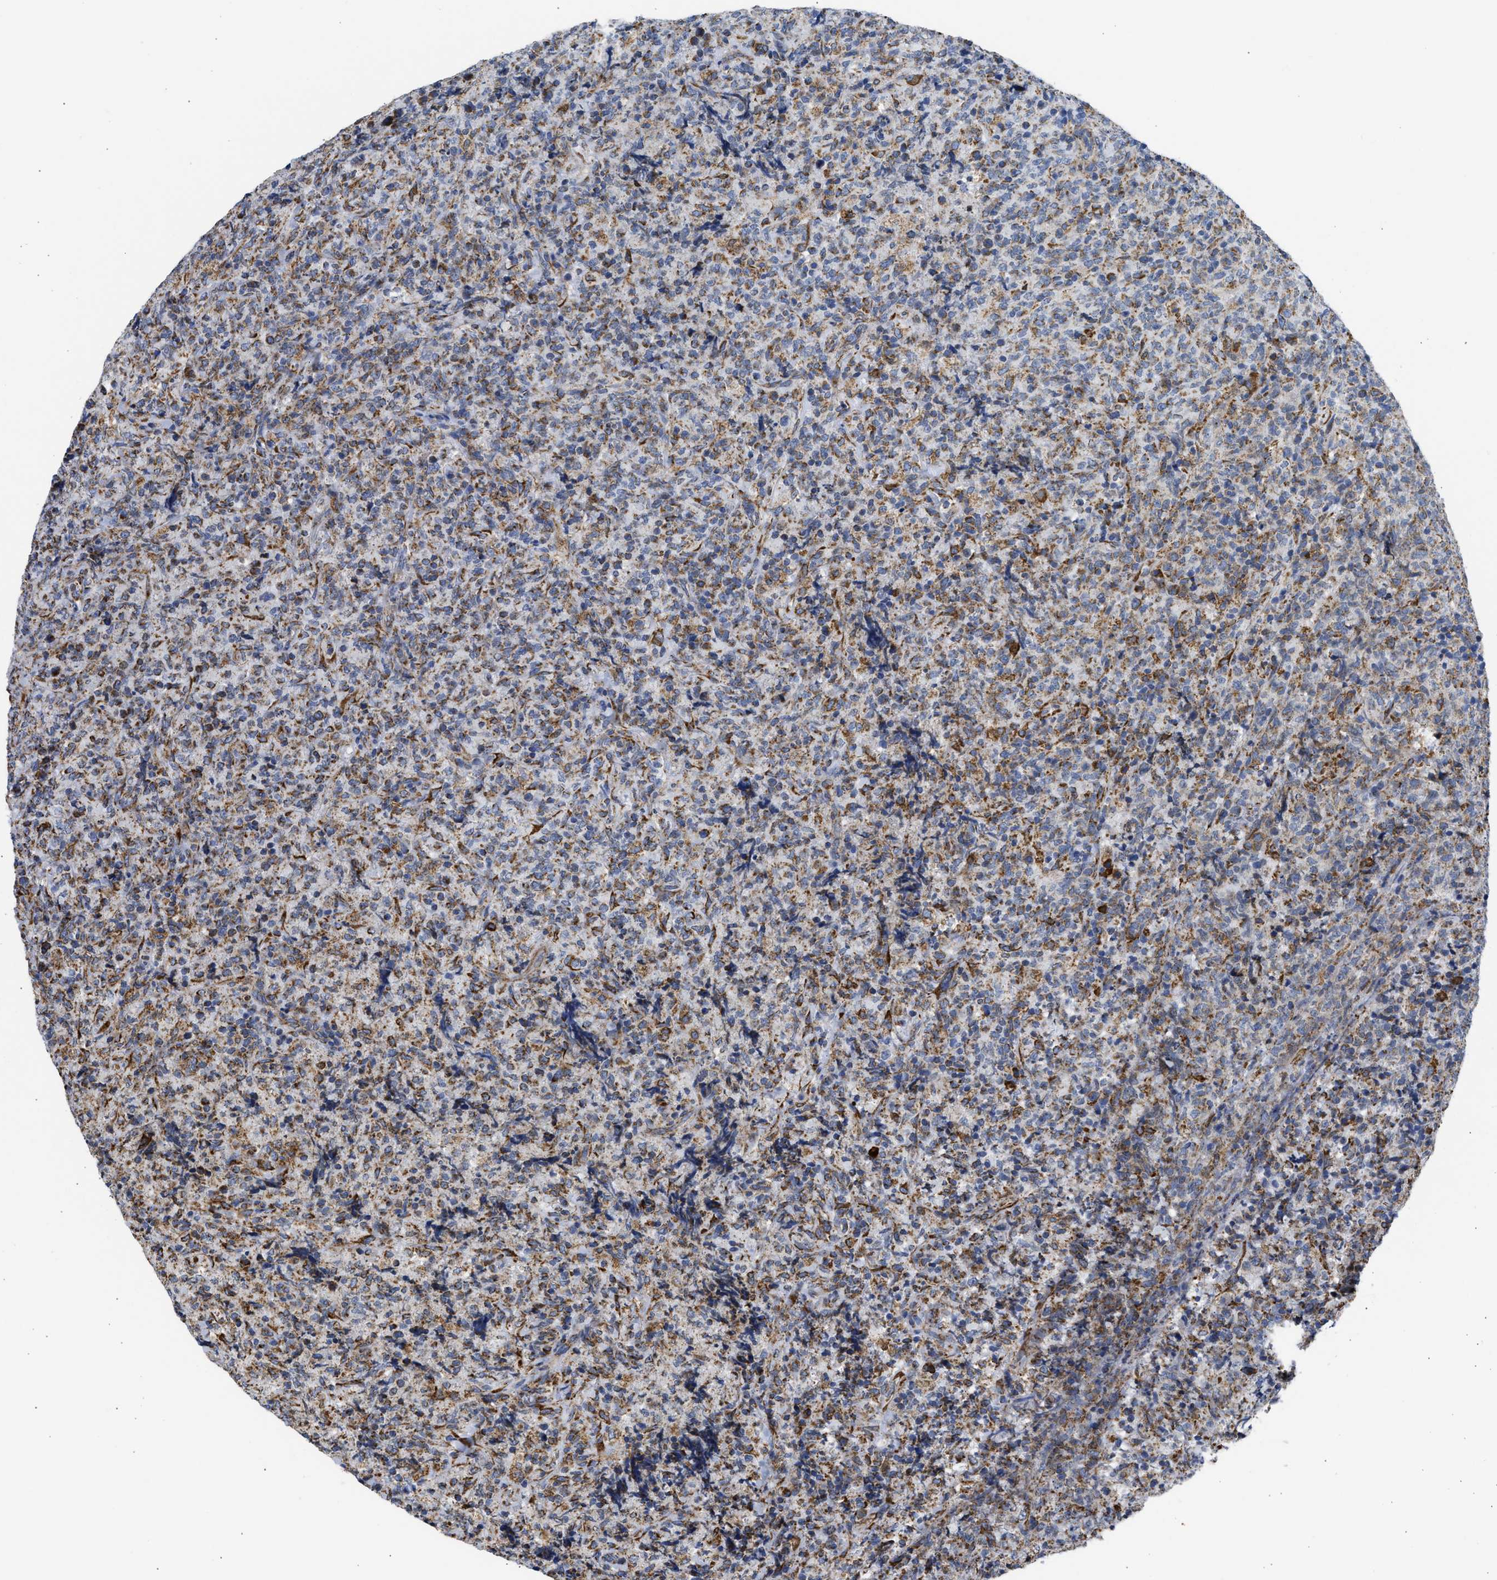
{"staining": {"intensity": "moderate", "quantity": ">75%", "location": "cytoplasmic/membranous"}, "tissue": "lymphoma", "cell_type": "Tumor cells", "image_type": "cancer", "snomed": [{"axis": "morphology", "description": "Malignant lymphoma, non-Hodgkin's type, High grade"}, {"axis": "topography", "description": "Tonsil"}], "caption": "Protein analysis of lymphoma tissue demonstrates moderate cytoplasmic/membranous expression in about >75% of tumor cells.", "gene": "CYCS", "patient": {"sex": "female", "age": 36}}